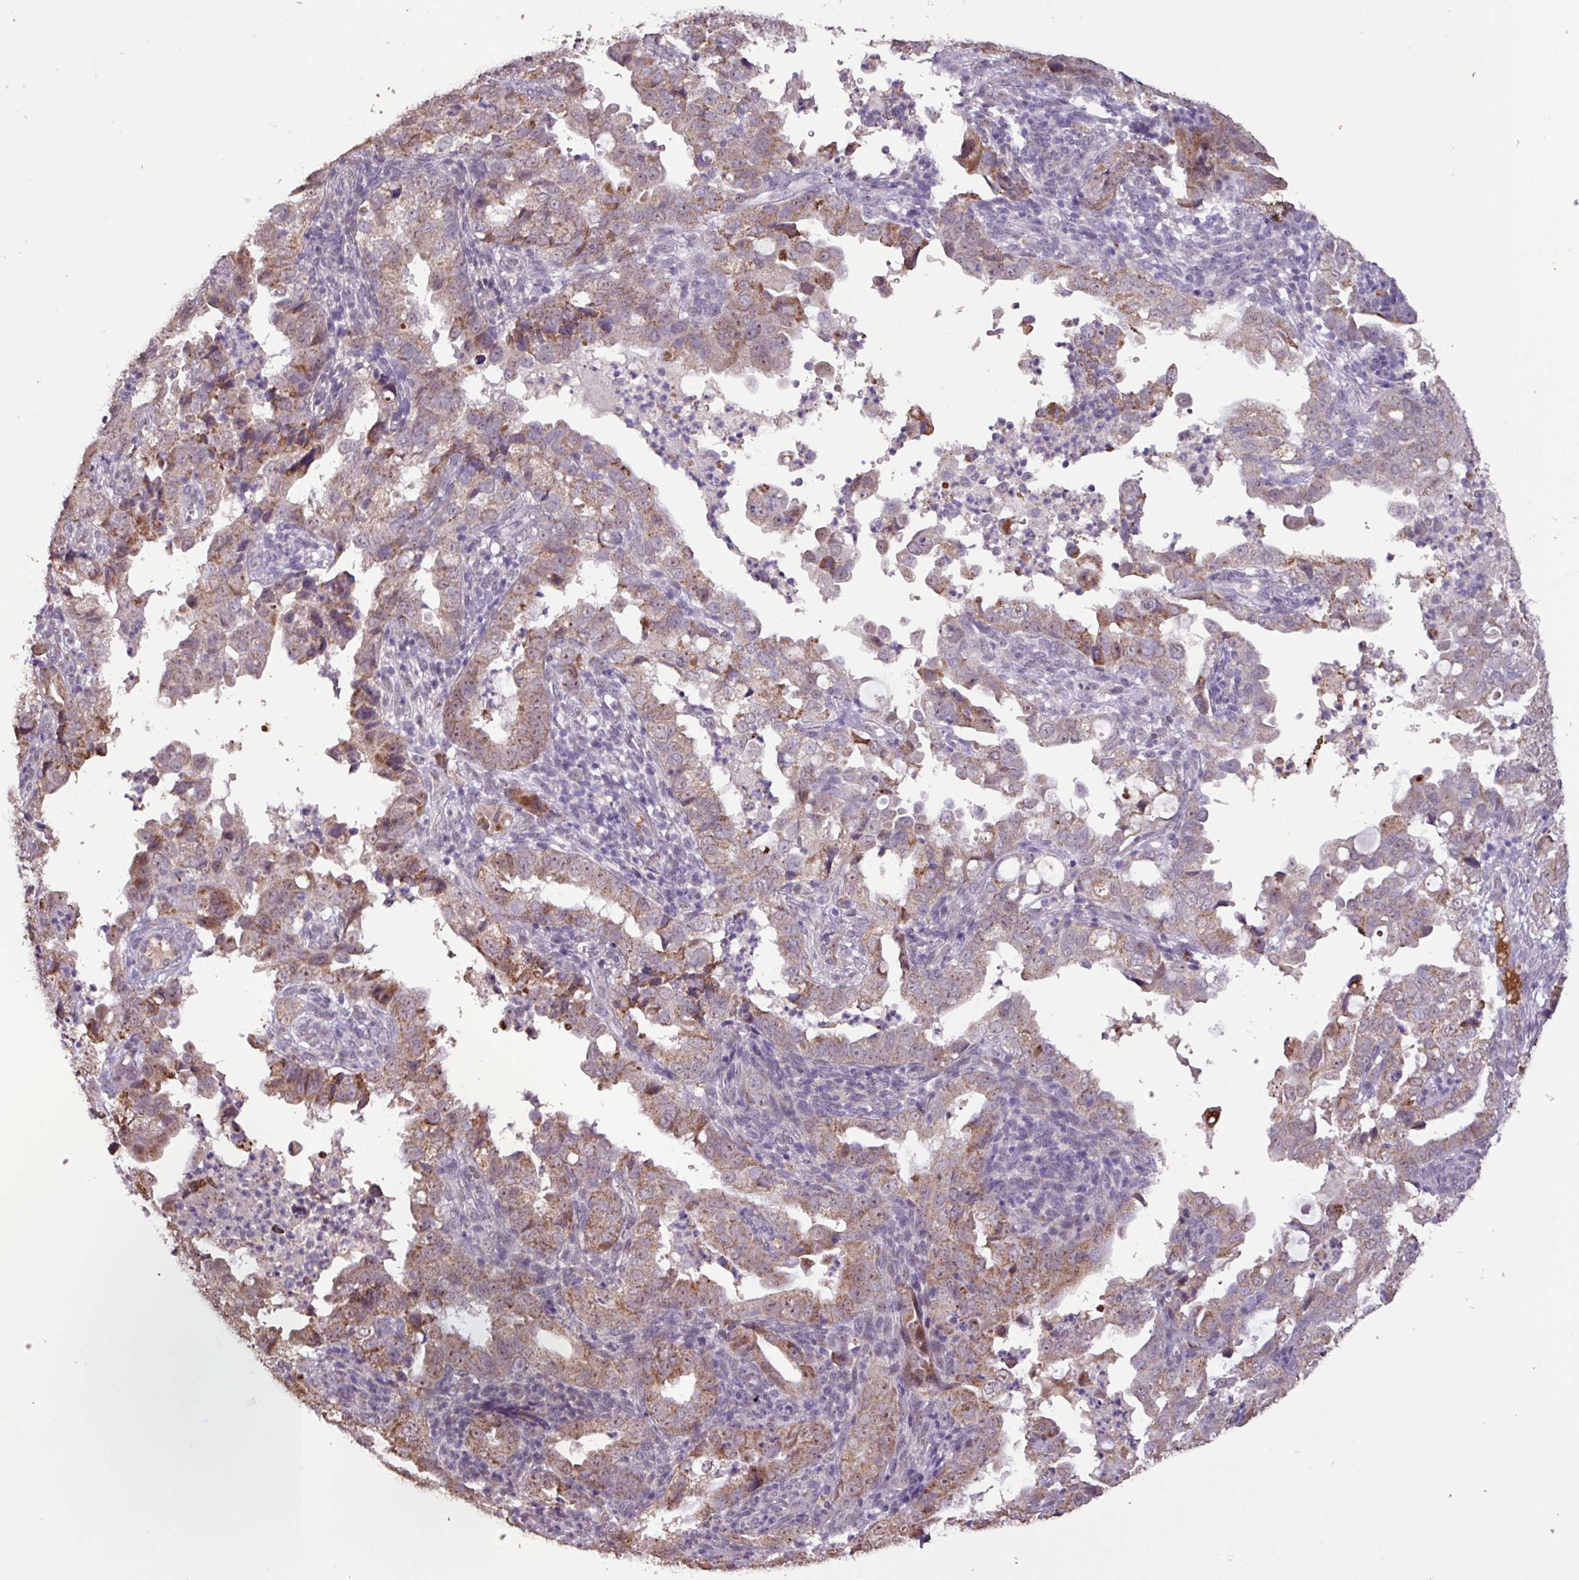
{"staining": {"intensity": "moderate", "quantity": ">75%", "location": "cytoplasmic/membranous"}, "tissue": "endometrial cancer", "cell_type": "Tumor cells", "image_type": "cancer", "snomed": [{"axis": "morphology", "description": "Adenocarcinoma, NOS"}, {"axis": "topography", "description": "Endometrium"}], "caption": "Human endometrial cancer (adenocarcinoma) stained for a protein (brown) reveals moderate cytoplasmic/membranous positive staining in approximately >75% of tumor cells.", "gene": "L3MBTL3", "patient": {"sex": "female", "age": 57}}